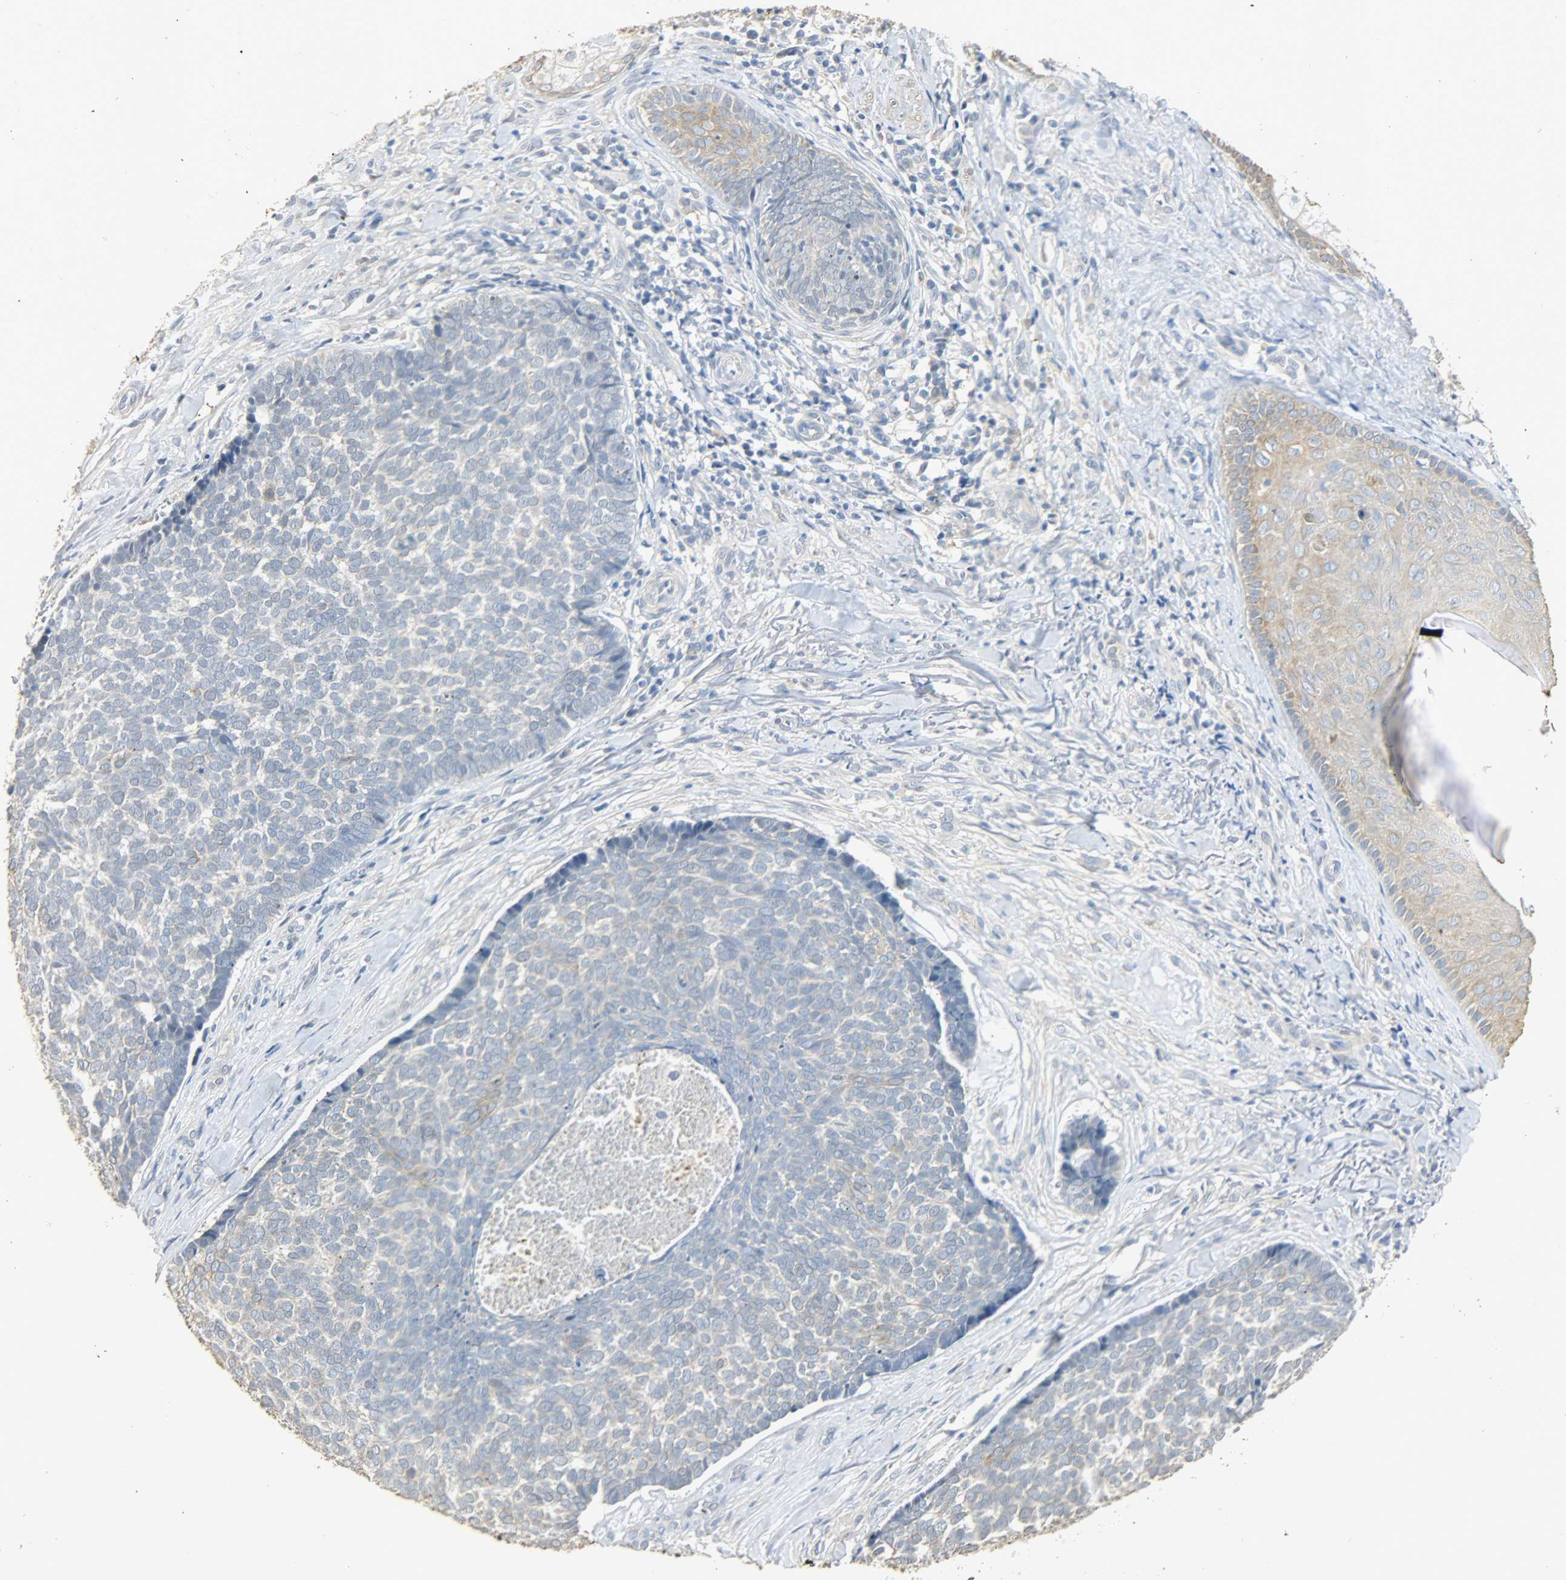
{"staining": {"intensity": "negative", "quantity": "none", "location": "none"}, "tissue": "skin cancer", "cell_type": "Tumor cells", "image_type": "cancer", "snomed": [{"axis": "morphology", "description": "Basal cell carcinoma"}, {"axis": "topography", "description": "Skin"}], "caption": "Tumor cells are negative for brown protein staining in skin cancer (basal cell carcinoma). Brightfield microscopy of immunohistochemistry stained with DAB (brown) and hematoxylin (blue), captured at high magnification.", "gene": "USP13", "patient": {"sex": "male", "age": 84}}